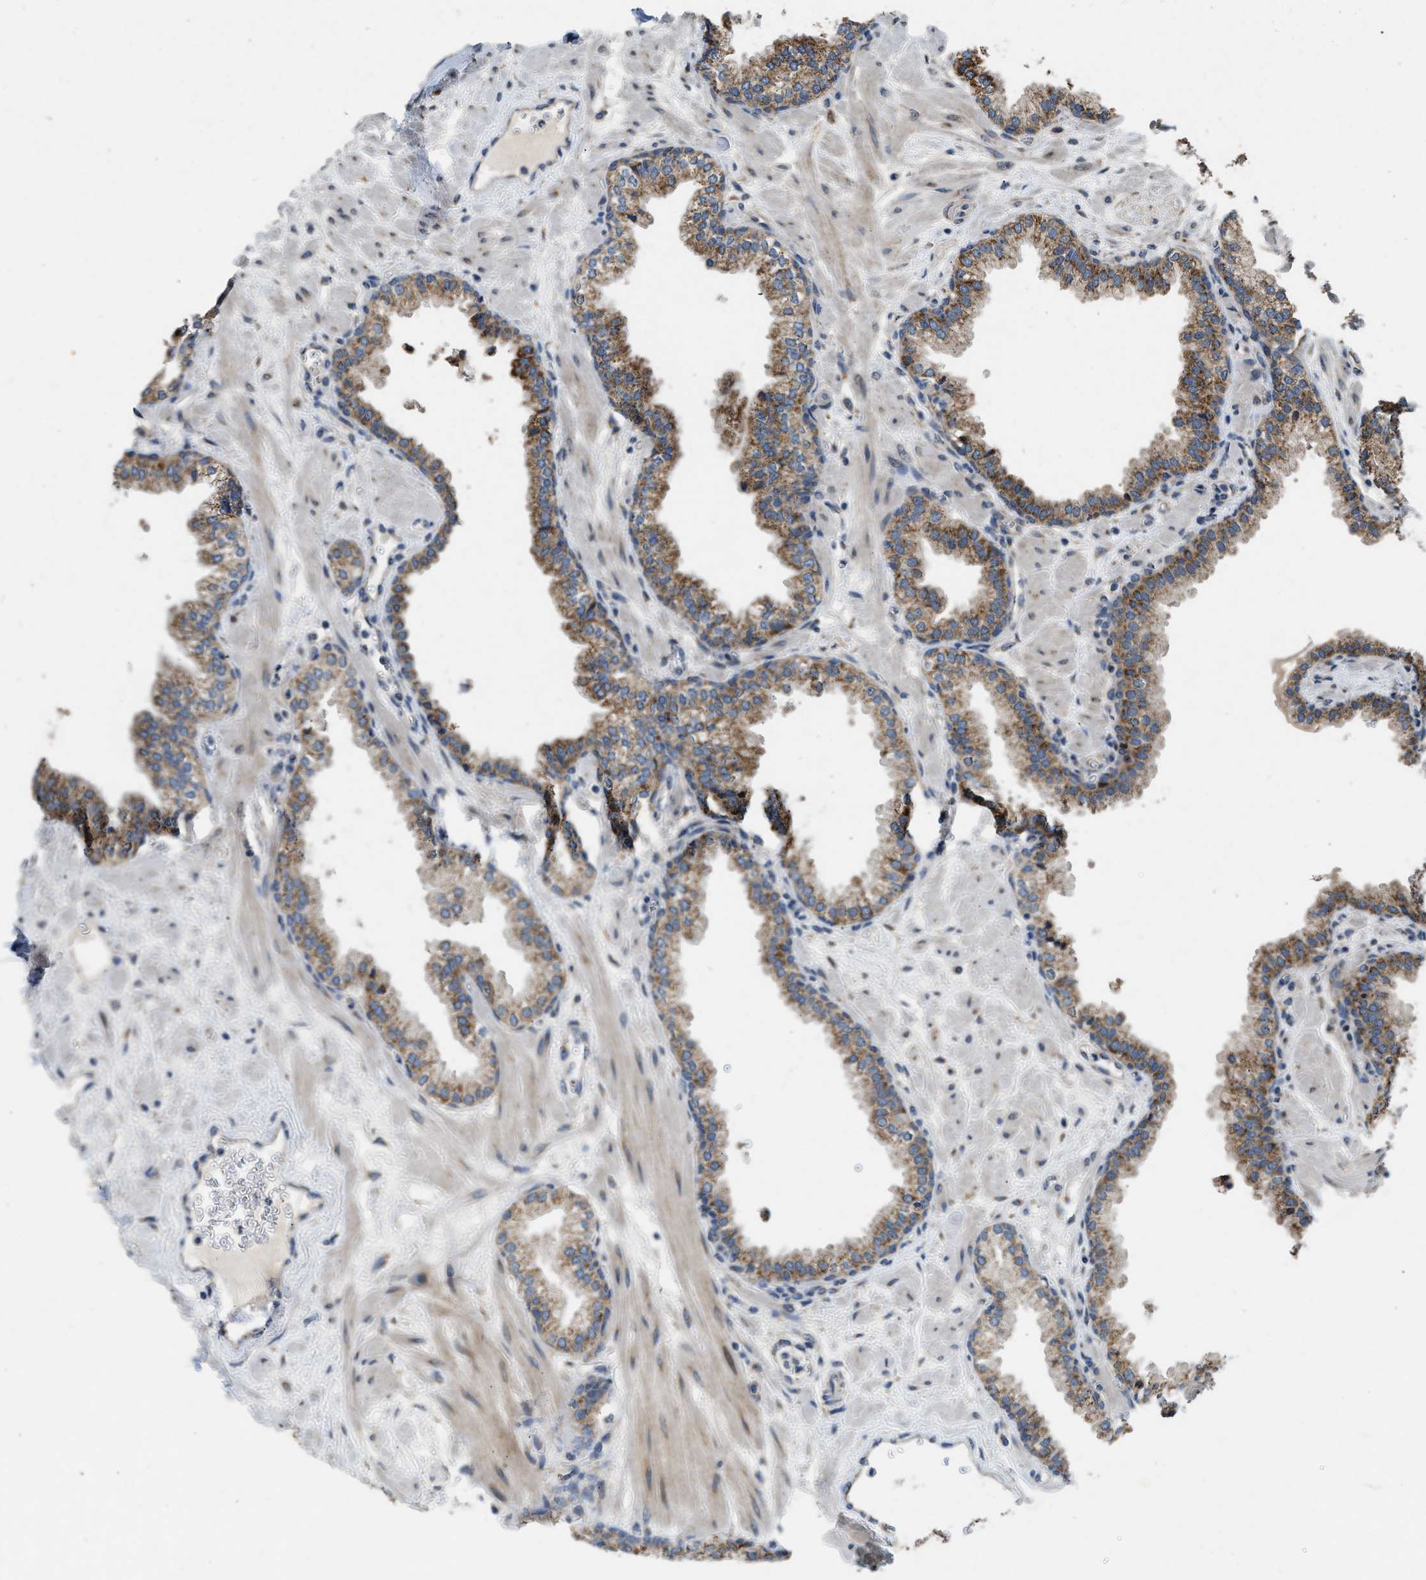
{"staining": {"intensity": "moderate", "quantity": ">75%", "location": "cytoplasmic/membranous"}, "tissue": "prostate", "cell_type": "Glandular cells", "image_type": "normal", "snomed": [{"axis": "morphology", "description": "Normal tissue, NOS"}, {"axis": "morphology", "description": "Urothelial carcinoma, Low grade"}, {"axis": "topography", "description": "Urinary bladder"}, {"axis": "topography", "description": "Prostate"}], "caption": "A brown stain shows moderate cytoplasmic/membranous expression of a protein in glandular cells of benign human prostate. (Stains: DAB (3,3'-diaminobenzidine) in brown, nuclei in blue, Microscopy: brightfield microscopy at high magnification).", "gene": "TMEM150A", "patient": {"sex": "male", "age": 60}}